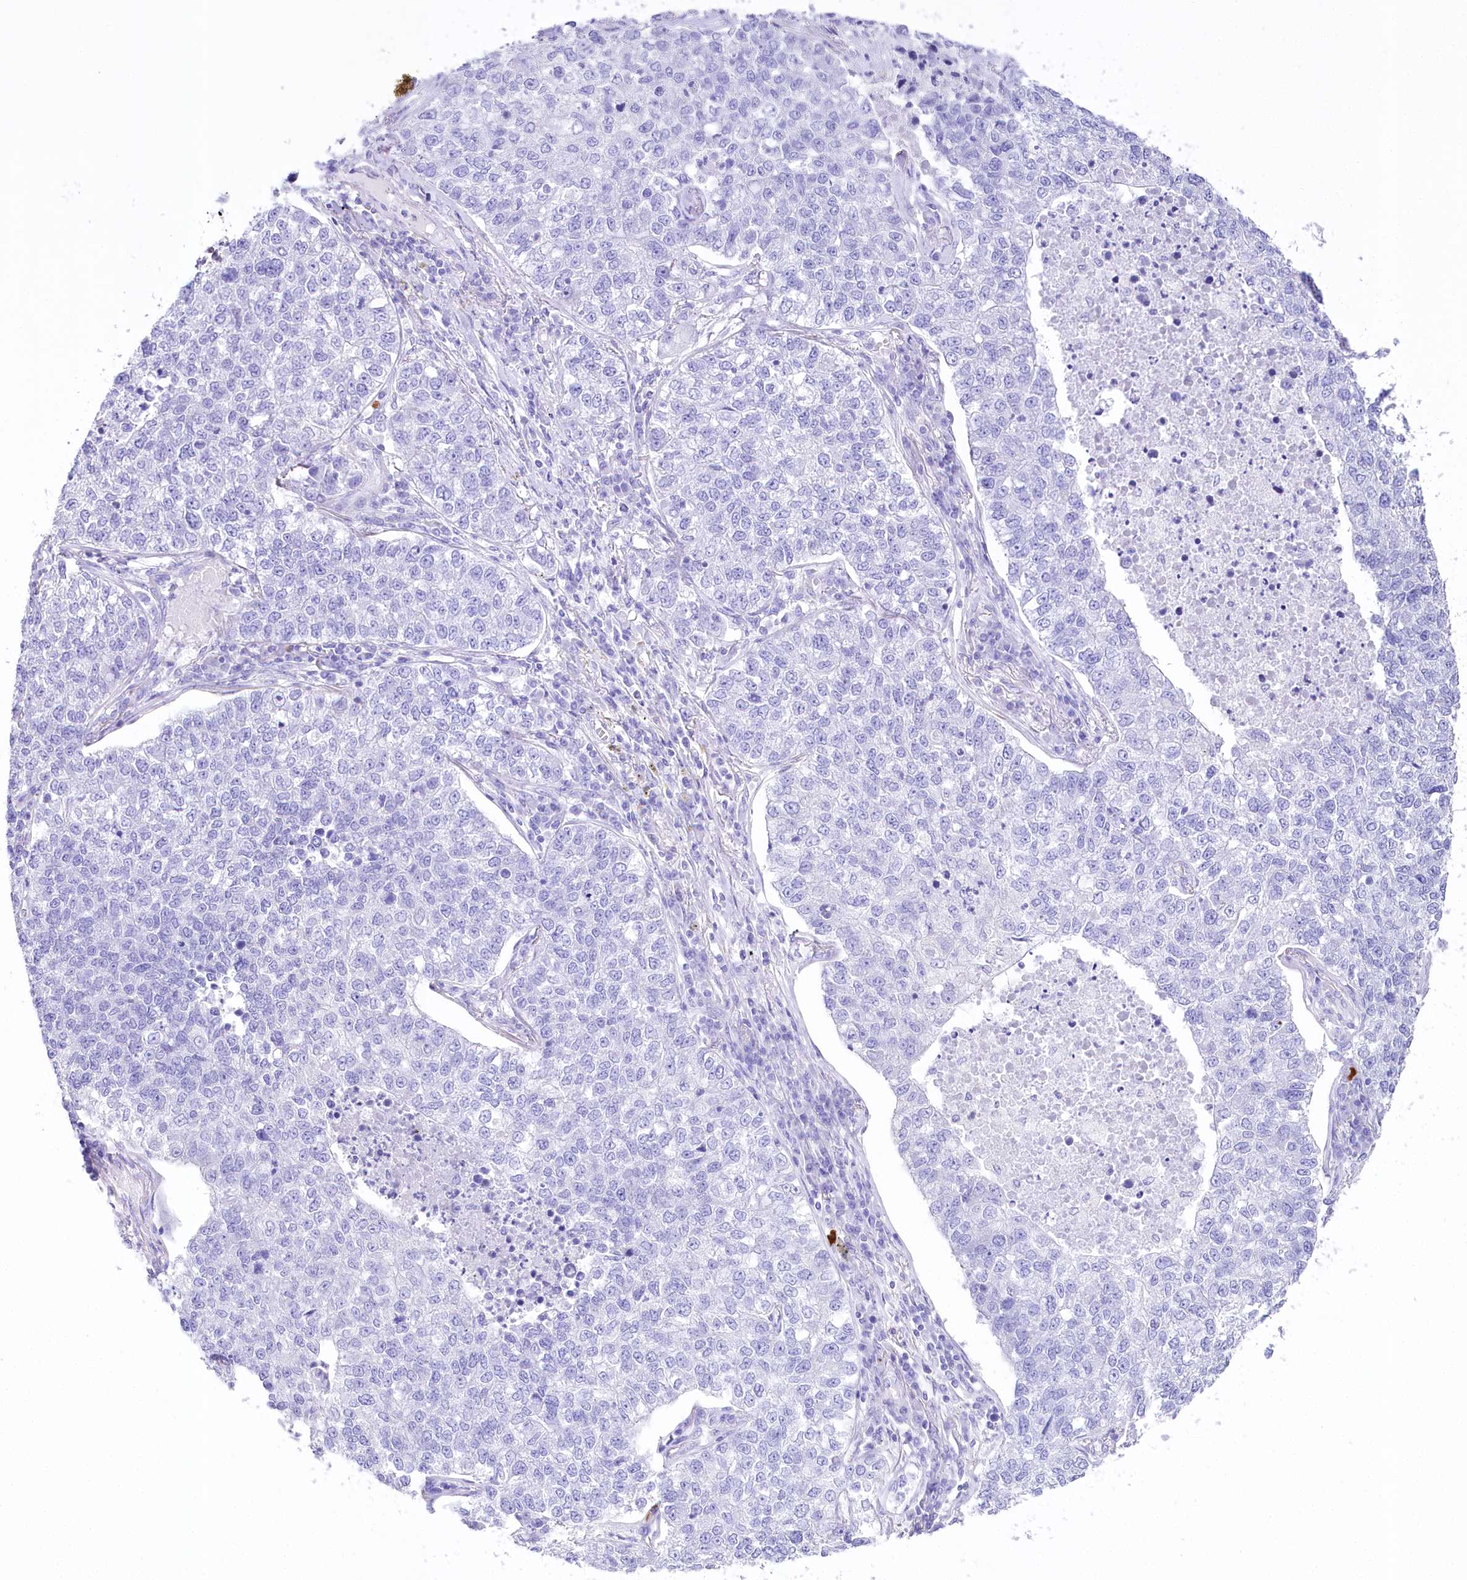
{"staining": {"intensity": "negative", "quantity": "none", "location": "none"}, "tissue": "lung cancer", "cell_type": "Tumor cells", "image_type": "cancer", "snomed": [{"axis": "morphology", "description": "Adenocarcinoma, NOS"}, {"axis": "topography", "description": "Lung"}], "caption": "The histopathology image demonstrates no staining of tumor cells in adenocarcinoma (lung).", "gene": "CSN3", "patient": {"sex": "male", "age": 49}}